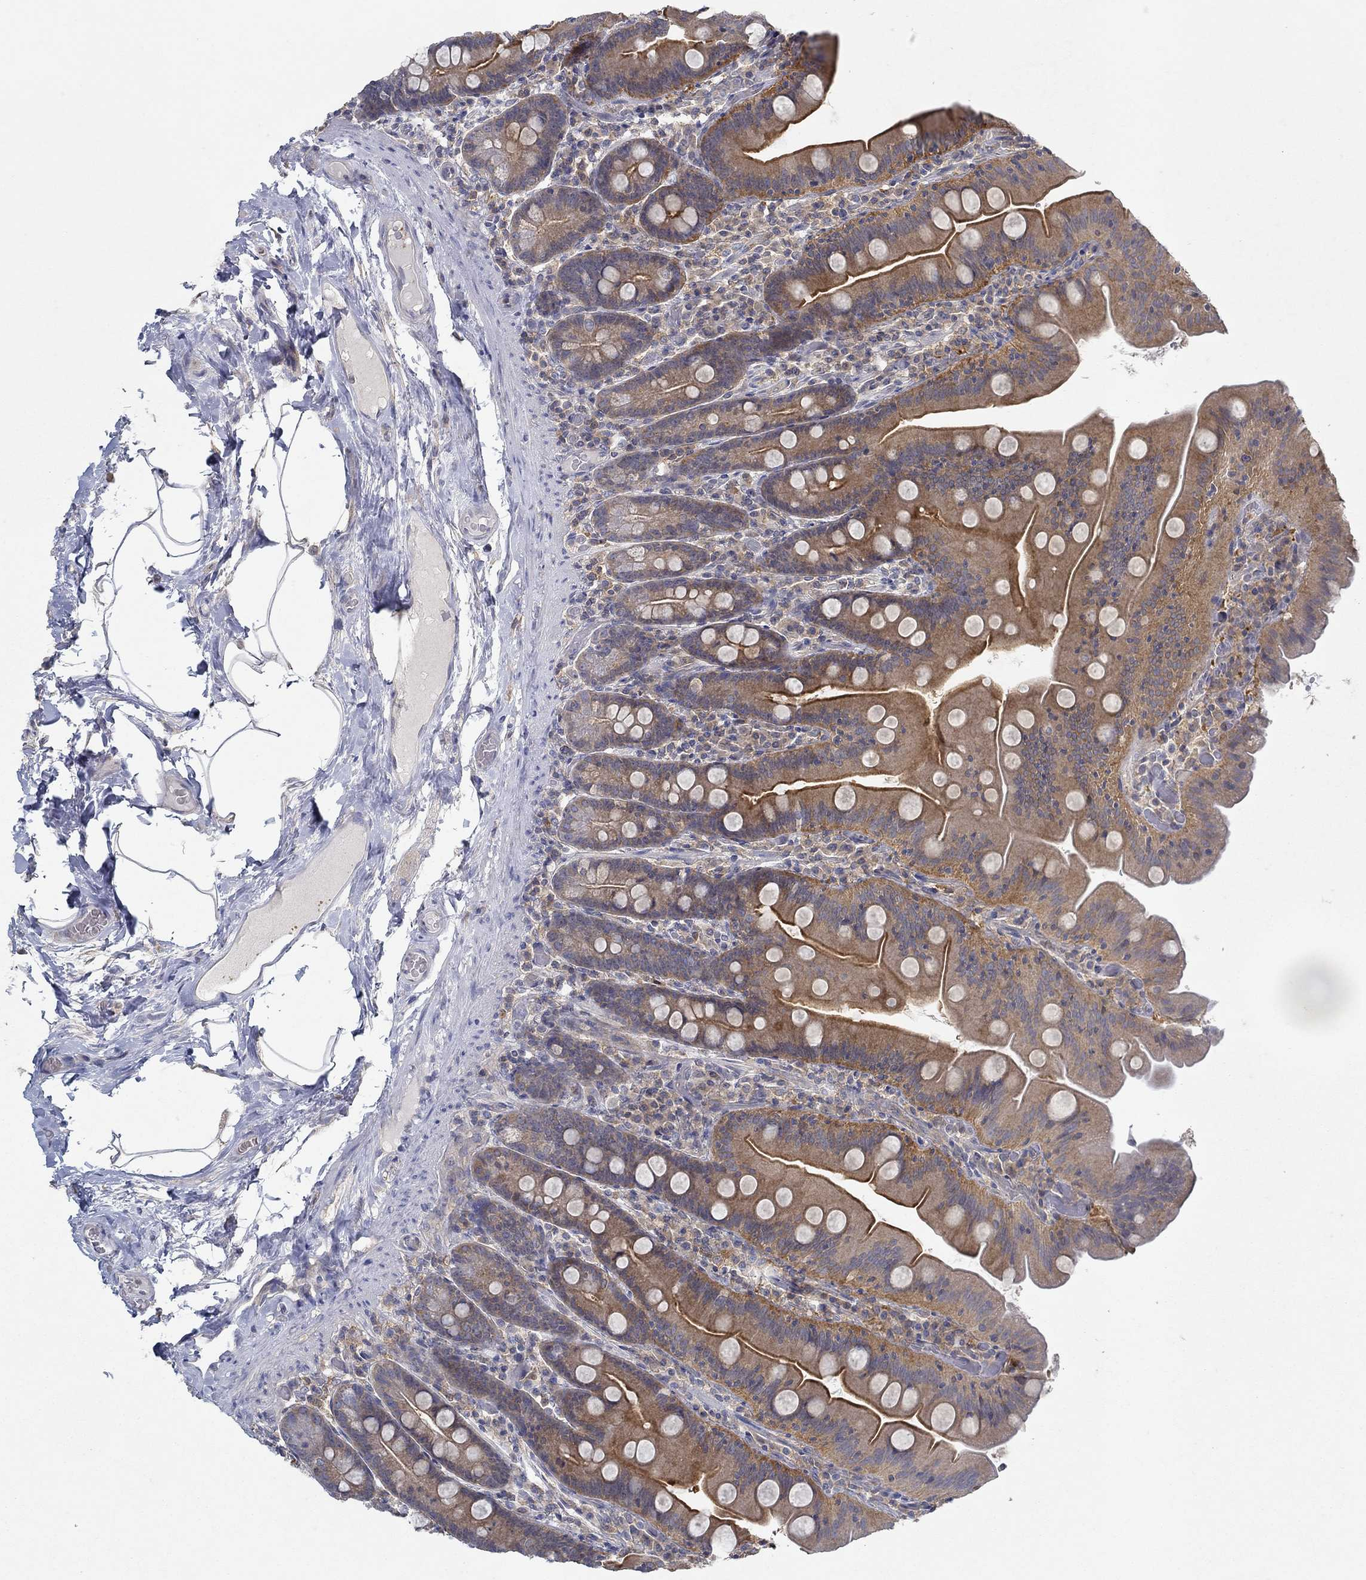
{"staining": {"intensity": "moderate", "quantity": ">75%", "location": "cytoplasmic/membranous"}, "tissue": "small intestine", "cell_type": "Glandular cells", "image_type": "normal", "snomed": [{"axis": "morphology", "description": "Normal tissue, NOS"}, {"axis": "topography", "description": "Small intestine"}], "caption": "Protein staining demonstrates moderate cytoplasmic/membranous staining in about >75% of glandular cells in normal small intestine. The protein of interest is stained brown, and the nuclei are stained in blue (DAB IHC with brightfield microscopy, high magnification).", "gene": "MTHFR", "patient": {"sex": "male", "age": 37}}